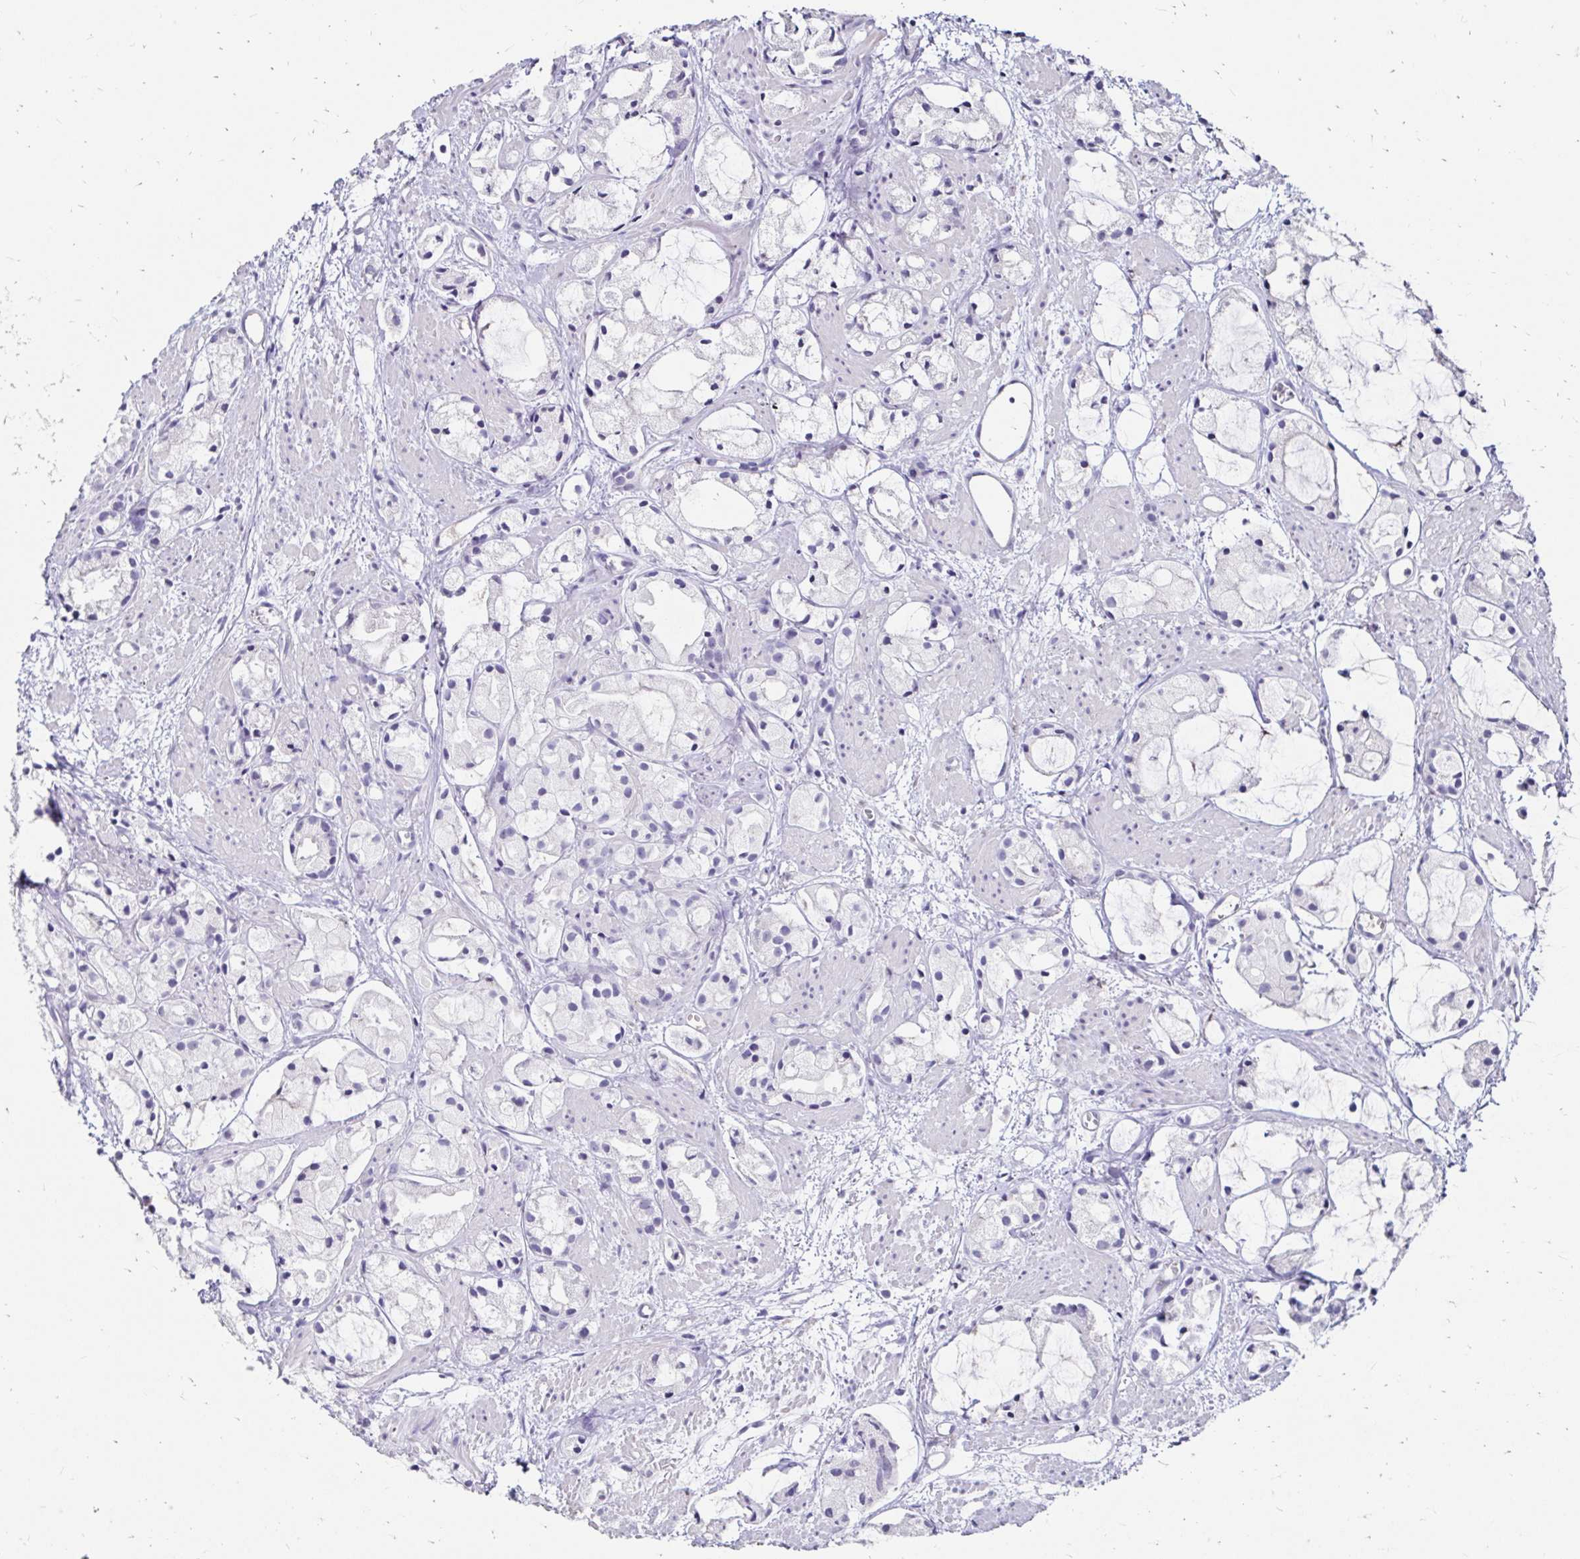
{"staining": {"intensity": "negative", "quantity": "none", "location": "none"}, "tissue": "prostate cancer", "cell_type": "Tumor cells", "image_type": "cancer", "snomed": [{"axis": "morphology", "description": "Adenocarcinoma, High grade"}, {"axis": "topography", "description": "Prostate"}], "caption": "Immunohistochemistry of human adenocarcinoma (high-grade) (prostate) reveals no positivity in tumor cells.", "gene": "SCG3", "patient": {"sex": "male", "age": 85}}